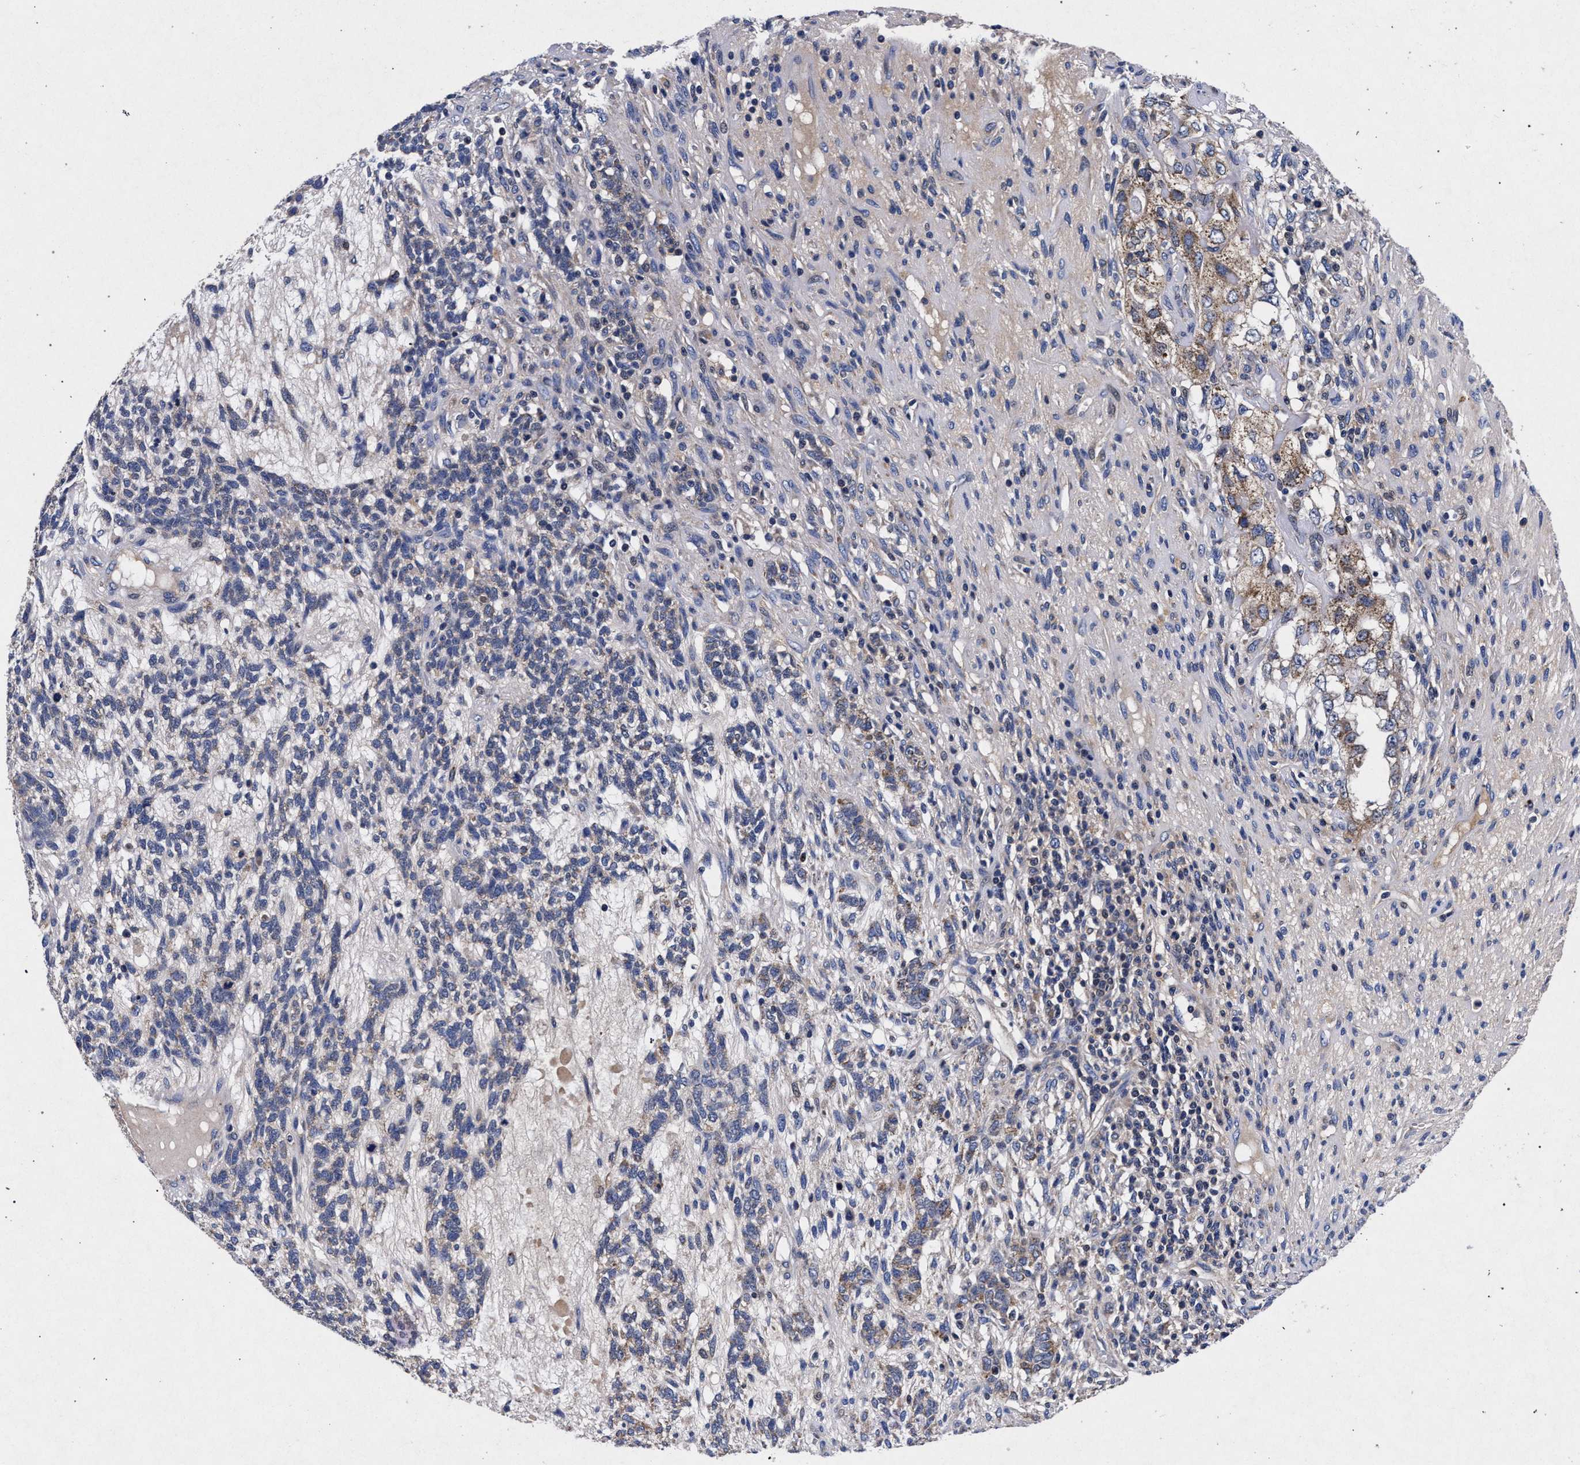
{"staining": {"intensity": "weak", "quantity": "25%-75%", "location": "cytoplasmic/membranous"}, "tissue": "testis cancer", "cell_type": "Tumor cells", "image_type": "cancer", "snomed": [{"axis": "morphology", "description": "Seminoma, NOS"}, {"axis": "topography", "description": "Testis"}], "caption": "The image exhibits immunohistochemical staining of testis seminoma. There is weak cytoplasmic/membranous staining is appreciated in about 25%-75% of tumor cells.", "gene": "HSD17B14", "patient": {"sex": "male", "age": 28}}